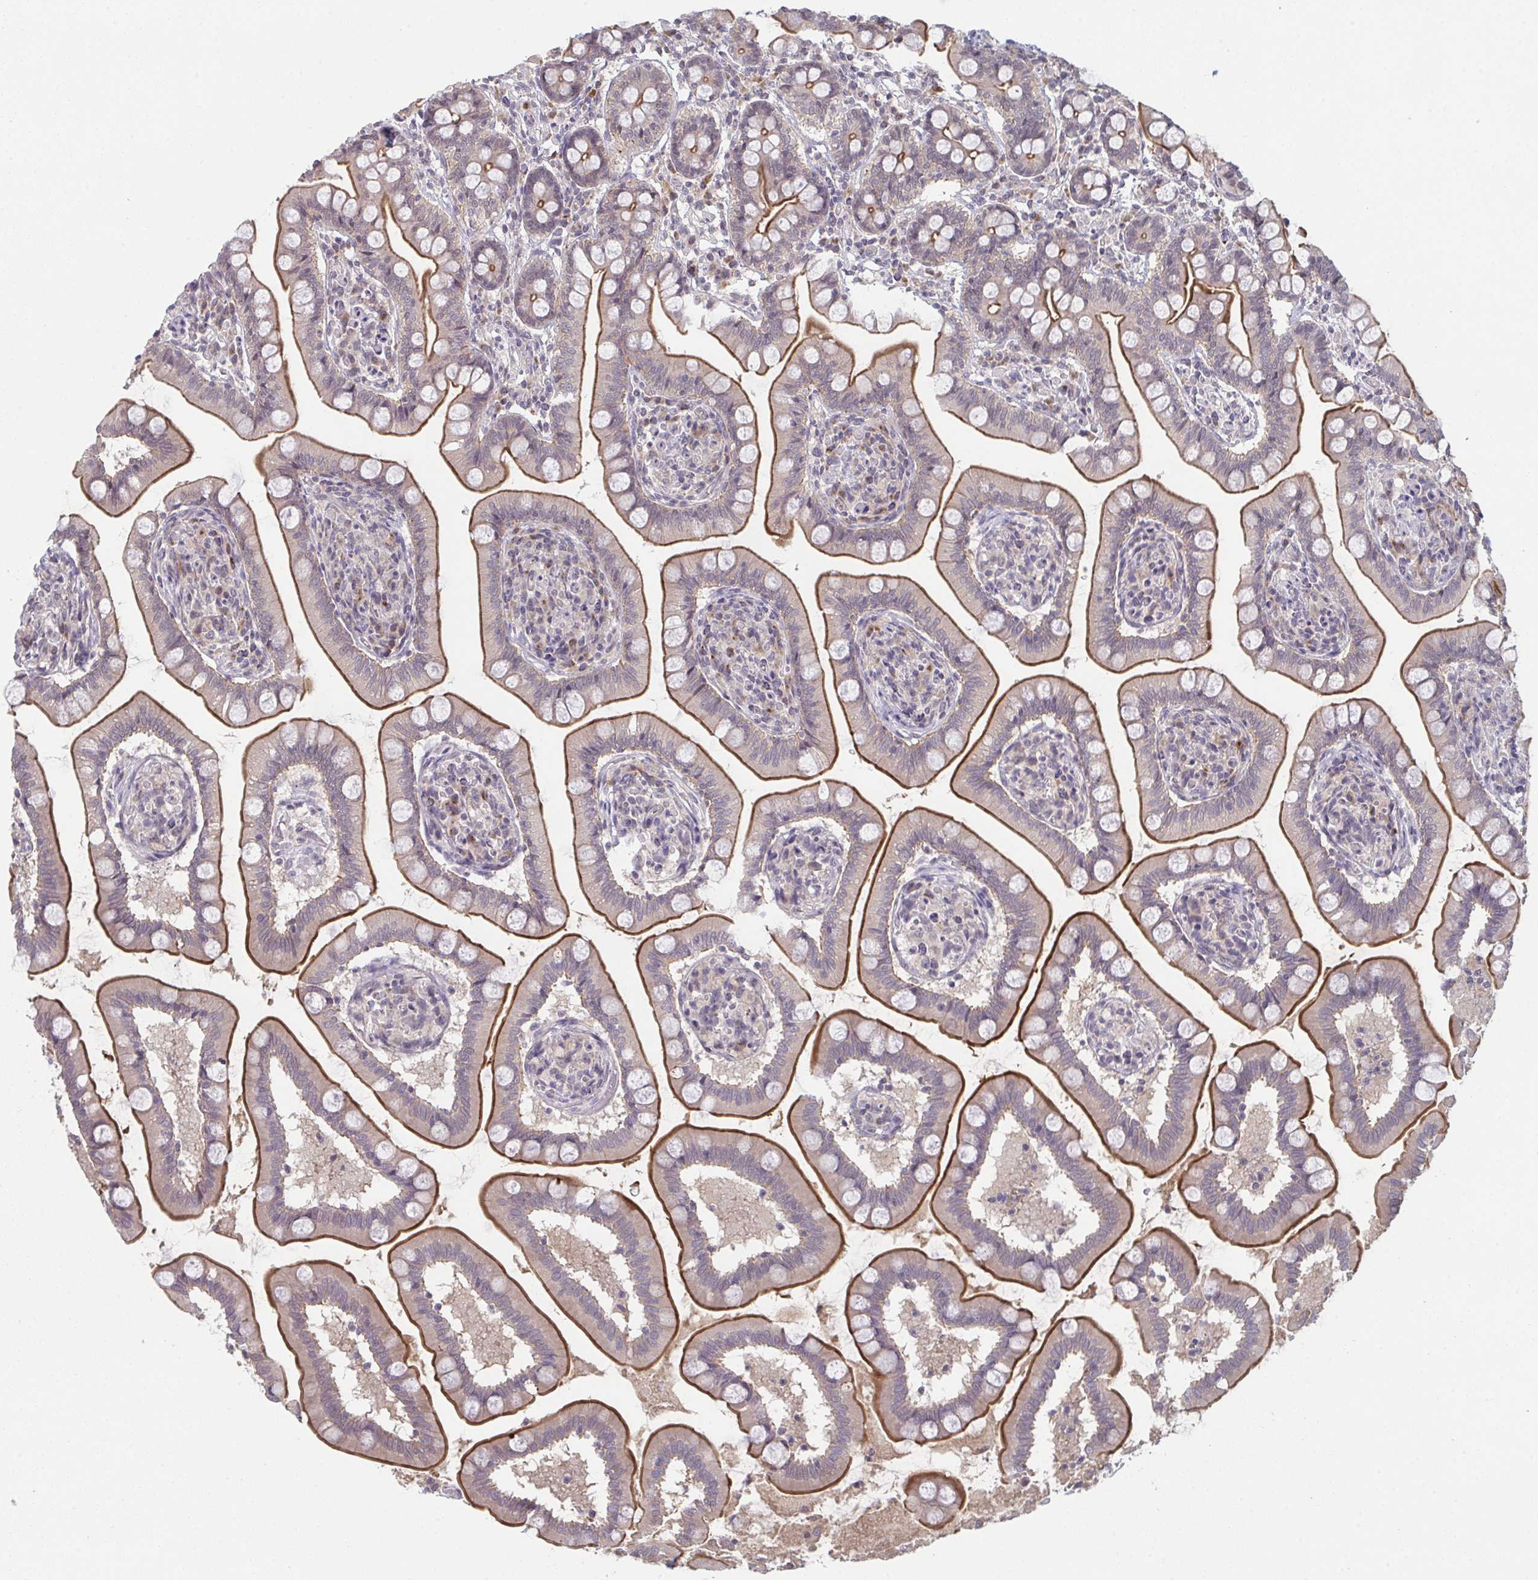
{"staining": {"intensity": "strong", "quantity": "25%-75%", "location": "cytoplasmic/membranous"}, "tissue": "small intestine", "cell_type": "Glandular cells", "image_type": "normal", "snomed": [{"axis": "morphology", "description": "Normal tissue, NOS"}, {"axis": "topography", "description": "Small intestine"}], "caption": "Small intestine stained with DAB IHC reveals high levels of strong cytoplasmic/membranous positivity in approximately 25%-75% of glandular cells.", "gene": "ZNF214", "patient": {"sex": "female", "age": 64}}